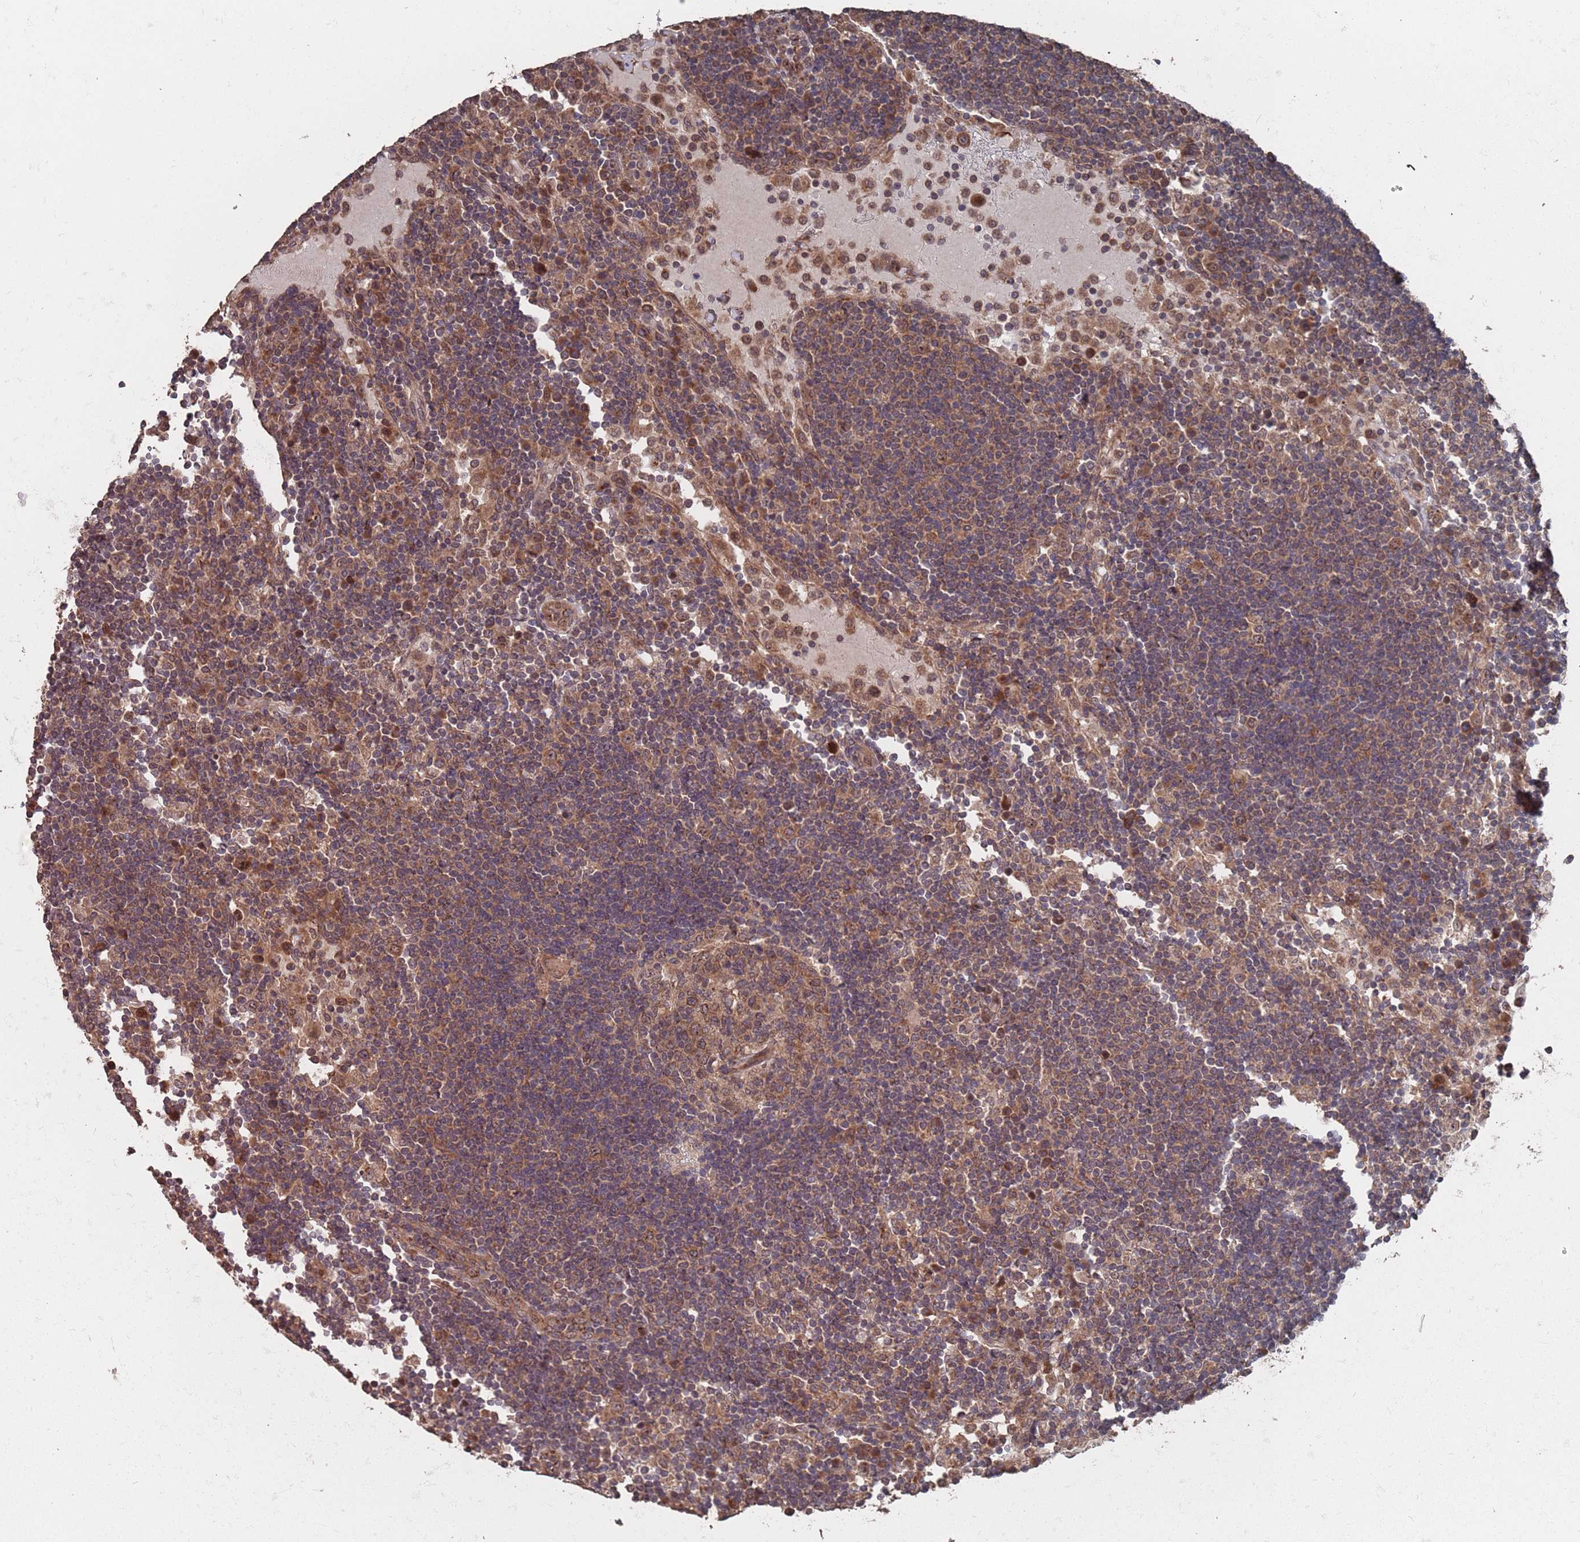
{"staining": {"intensity": "moderate", "quantity": ">75%", "location": "cytoplasmic/membranous"}, "tissue": "lymph node", "cell_type": "Germinal center cells", "image_type": "normal", "snomed": [{"axis": "morphology", "description": "Normal tissue, NOS"}, {"axis": "topography", "description": "Lymph node"}], "caption": "A medium amount of moderate cytoplasmic/membranous positivity is present in approximately >75% of germinal center cells in benign lymph node.", "gene": "UNC45A", "patient": {"sex": "female", "age": 53}}